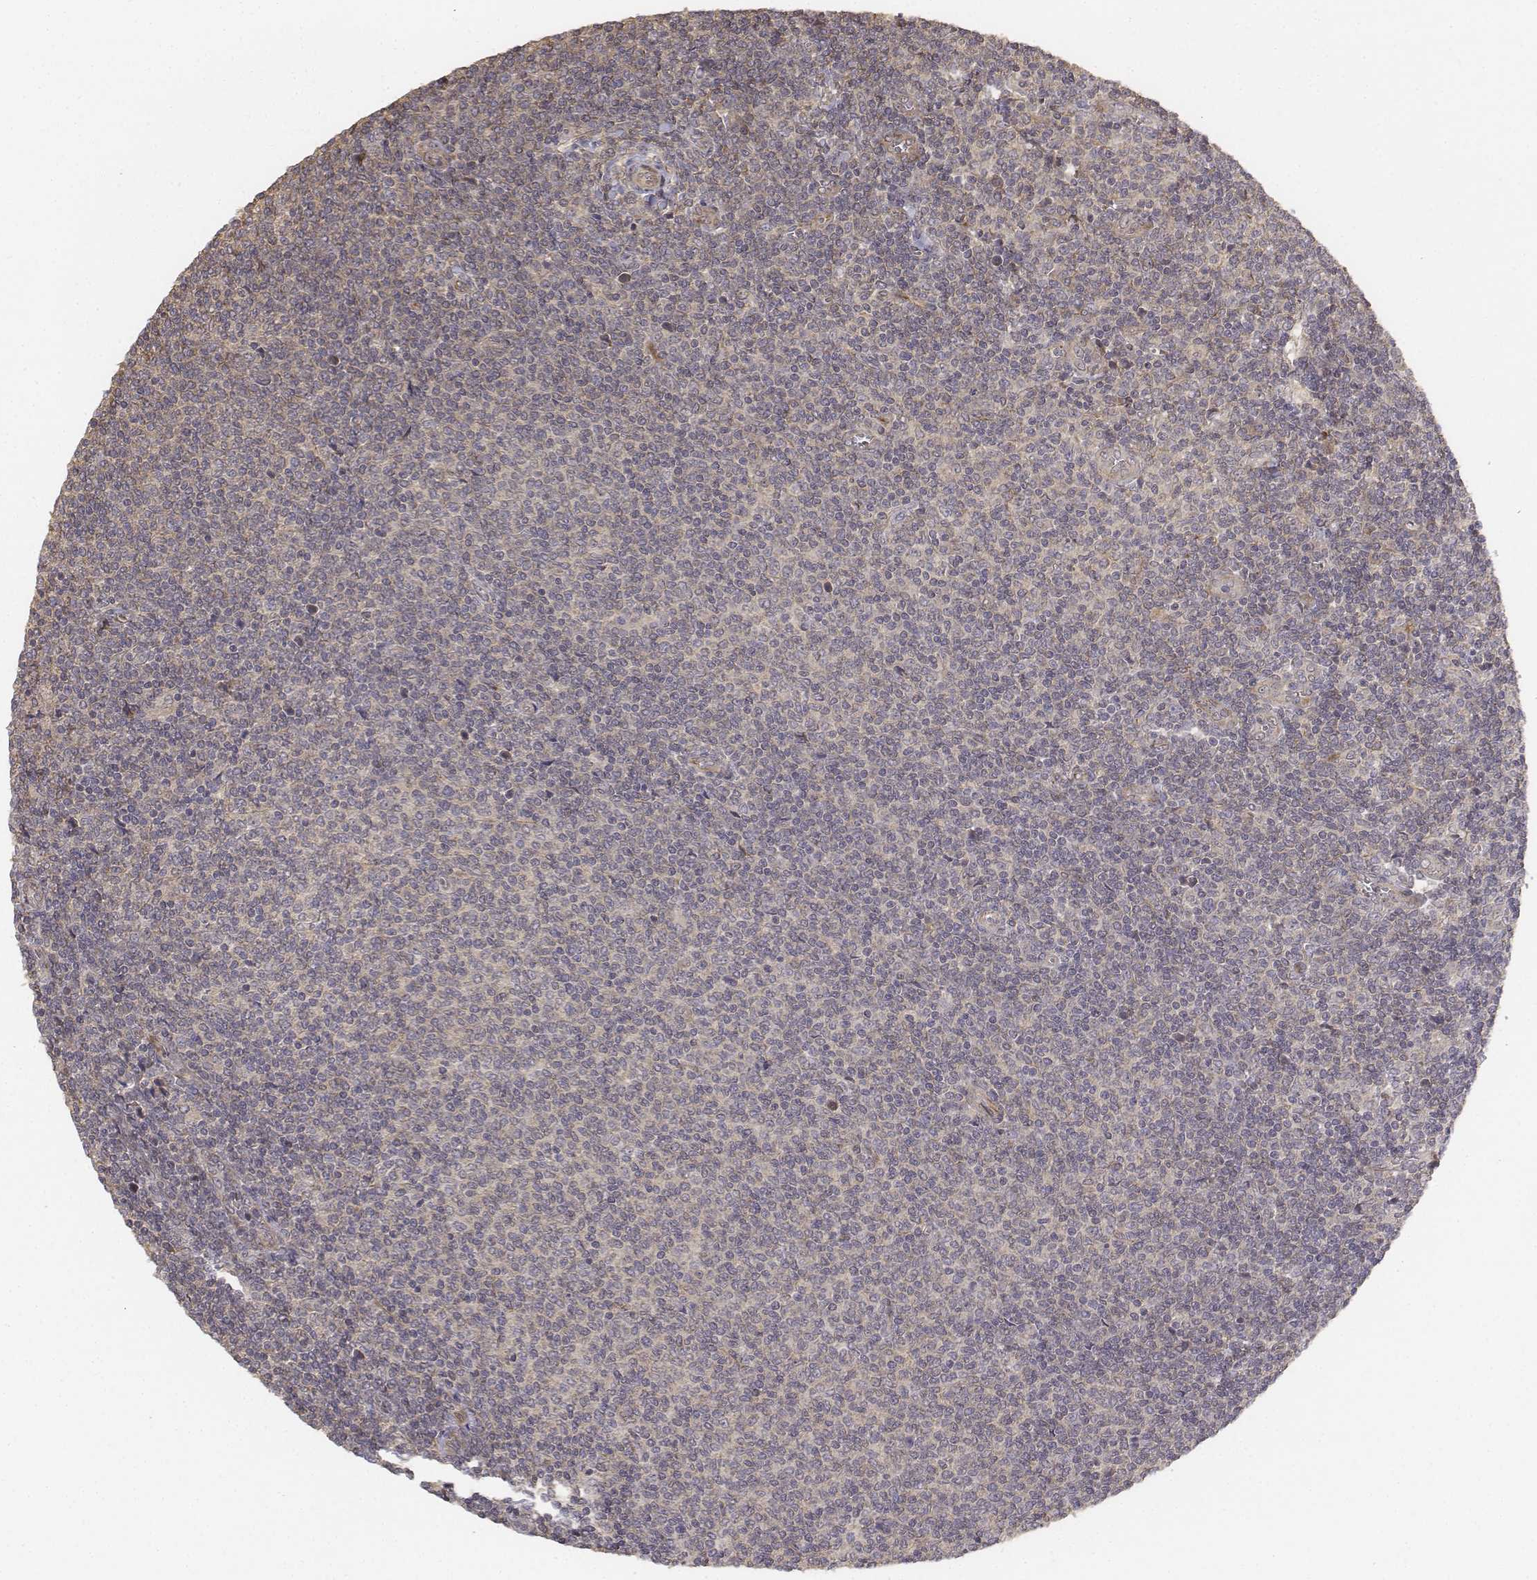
{"staining": {"intensity": "weak", "quantity": "25%-75%", "location": "cytoplasmic/membranous"}, "tissue": "lymphoma", "cell_type": "Tumor cells", "image_type": "cancer", "snomed": [{"axis": "morphology", "description": "Malignant lymphoma, non-Hodgkin's type, Low grade"}, {"axis": "topography", "description": "Lymph node"}], "caption": "High-magnification brightfield microscopy of low-grade malignant lymphoma, non-Hodgkin's type stained with DAB (3,3'-diaminobenzidine) (brown) and counterstained with hematoxylin (blue). tumor cells exhibit weak cytoplasmic/membranous positivity is appreciated in about25%-75% of cells.", "gene": "FBXO21", "patient": {"sex": "male", "age": 52}}